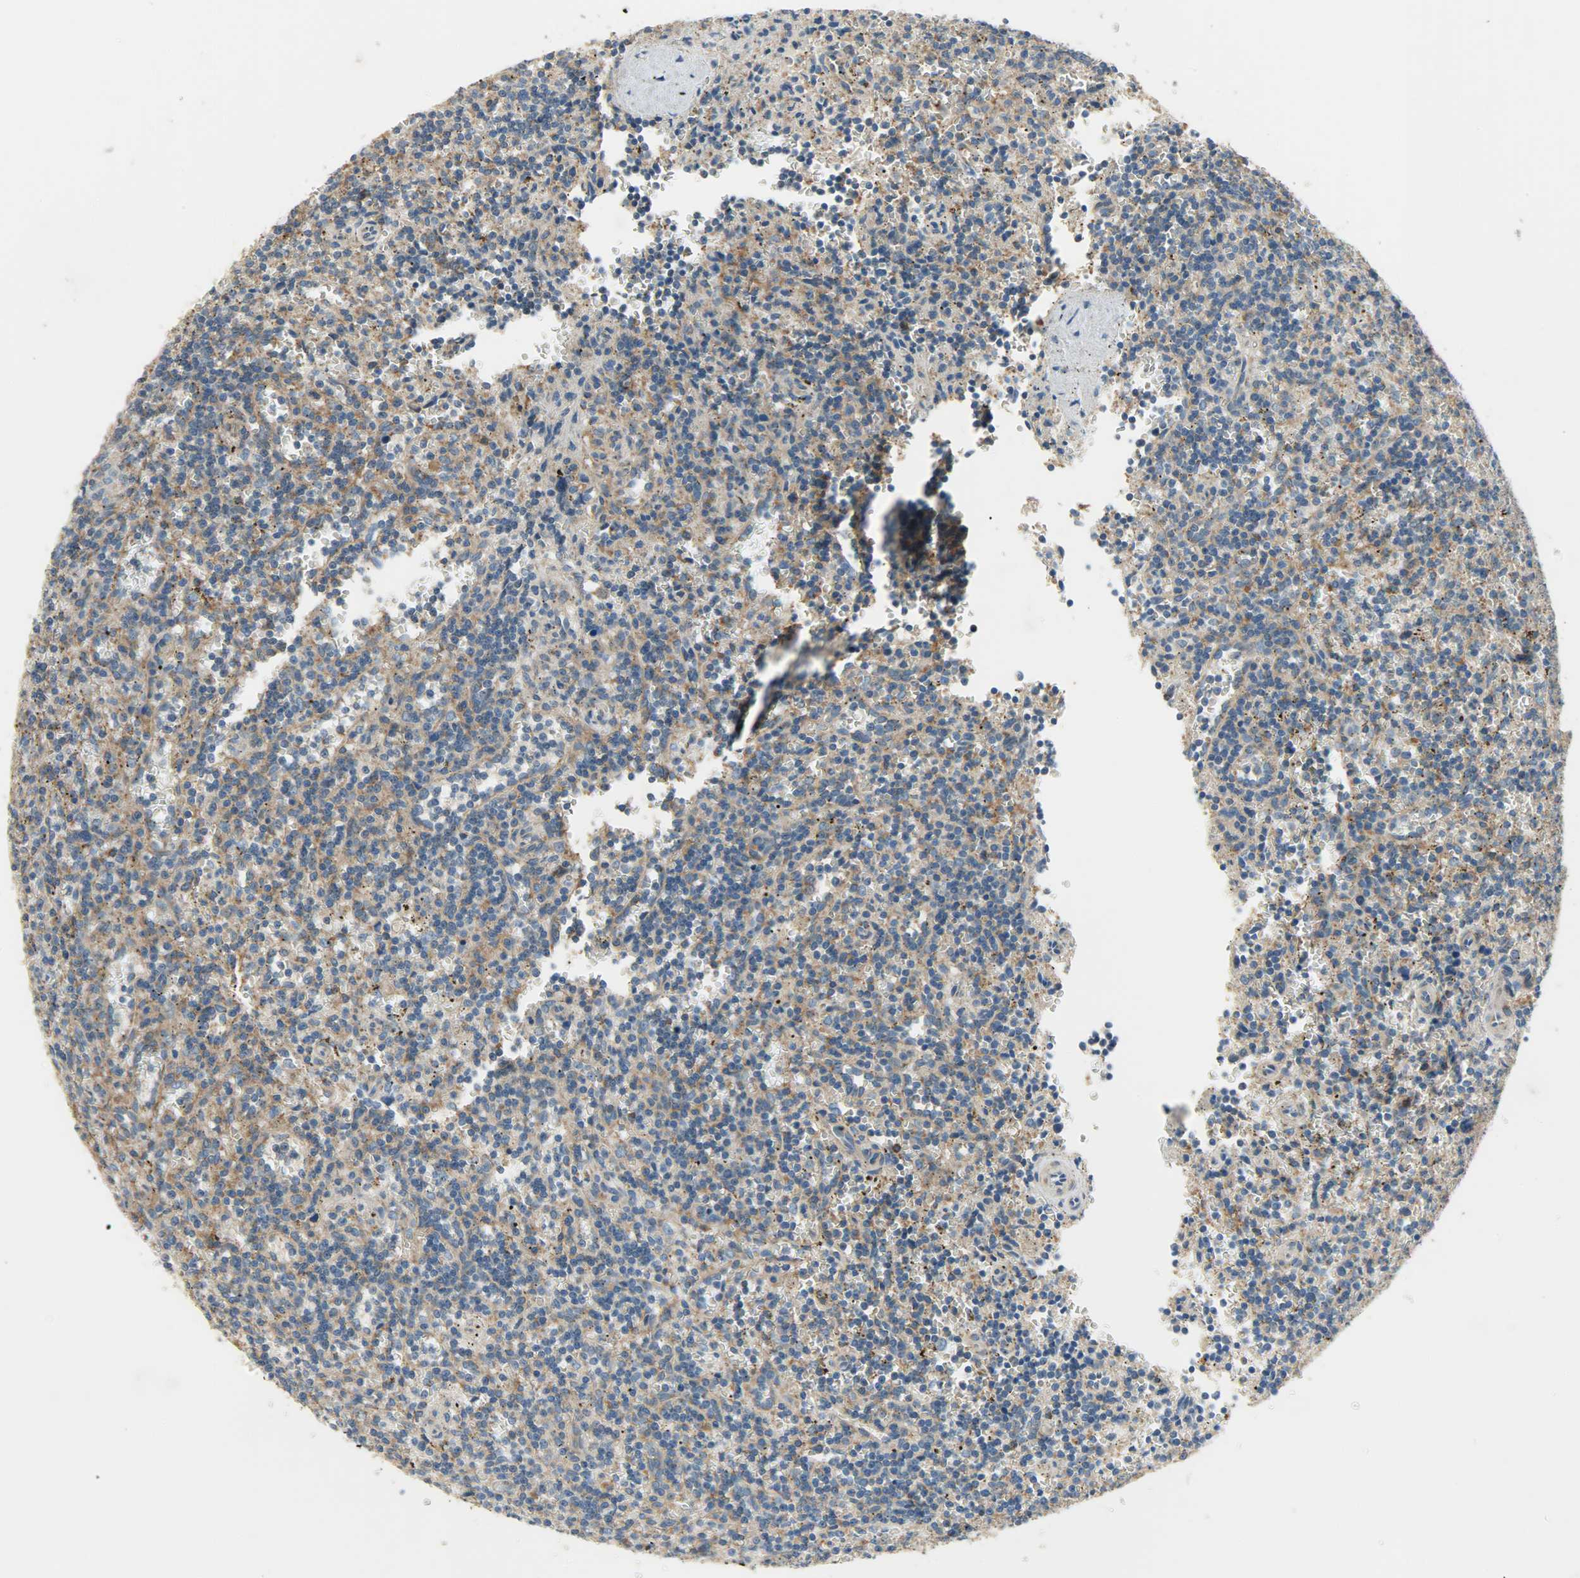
{"staining": {"intensity": "moderate", "quantity": ">75%", "location": "cytoplasmic/membranous"}, "tissue": "lymphoma", "cell_type": "Tumor cells", "image_type": "cancer", "snomed": [{"axis": "morphology", "description": "Malignant lymphoma, non-Hodgkin's type, Low grade"}, {"axis": "topography", "description": "Spleen"}], "caption": "A histopathology image showing moderate cytoplasmic/membranous expression in about >75% of tumor cells in lymphoma, as visualized by brown immunohistochemical staining.", "gene": "C1orf198", "patient": {"sex": "male", "age": 73}}